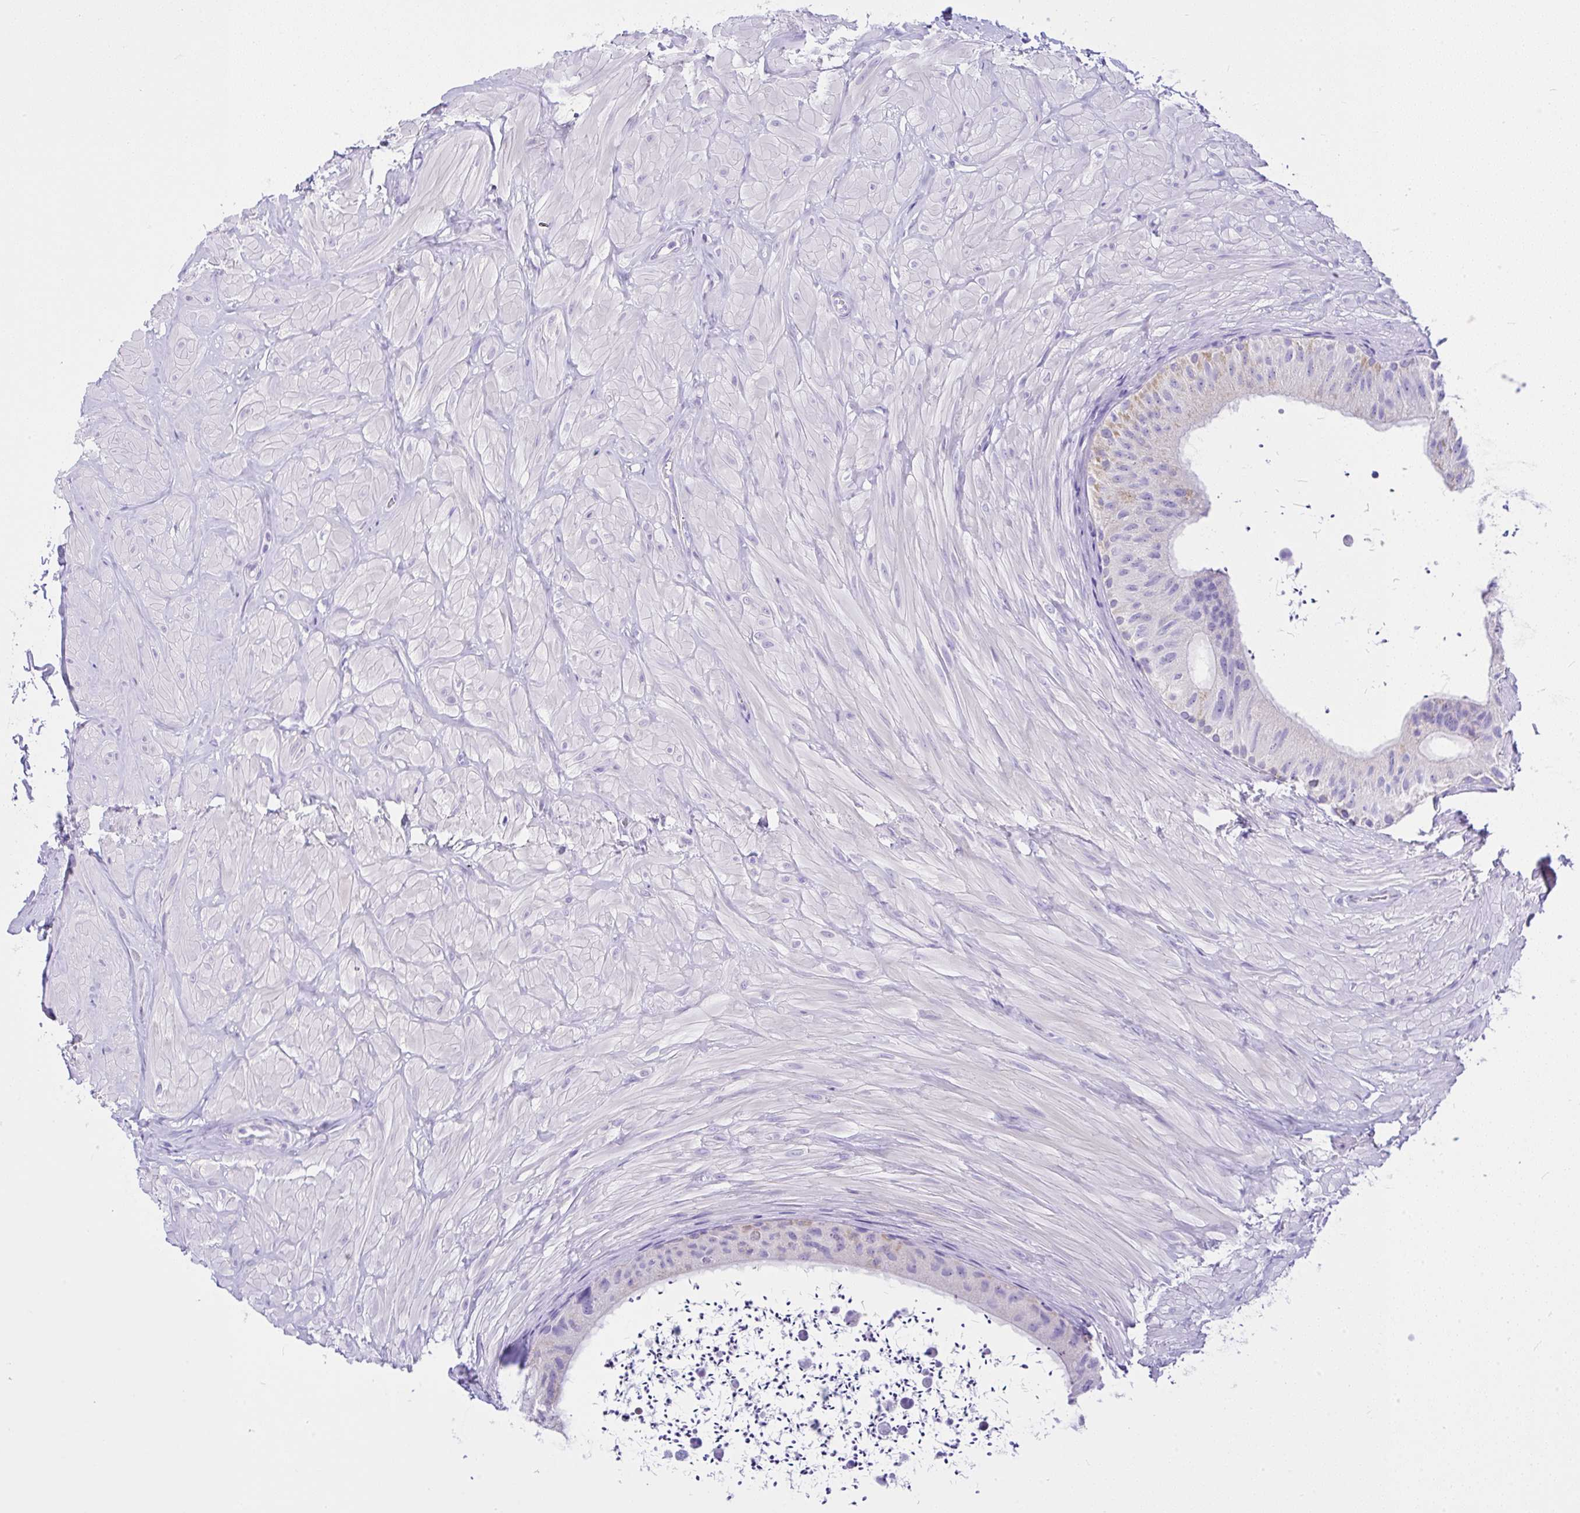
{"staining": {"intensity": "negative", "quantity": "none", "location": "none"}, "tissue": "epididymis", "cell_type": "Glandular cells", "image_type": "normal", "snomed": [{"axis": "morphology", "description": "Normal tissue, NOS"}, {"axis": "topography", "description": "Epididymis"}, {"axis": "topography", "description": "Peripheral nerve tissue"}], "caption": "The histopathology image displays no significant expression in glandular cells of epididymis.", "gene": "SLC13A1", "patient": {"sex": "male", "age": 32}}